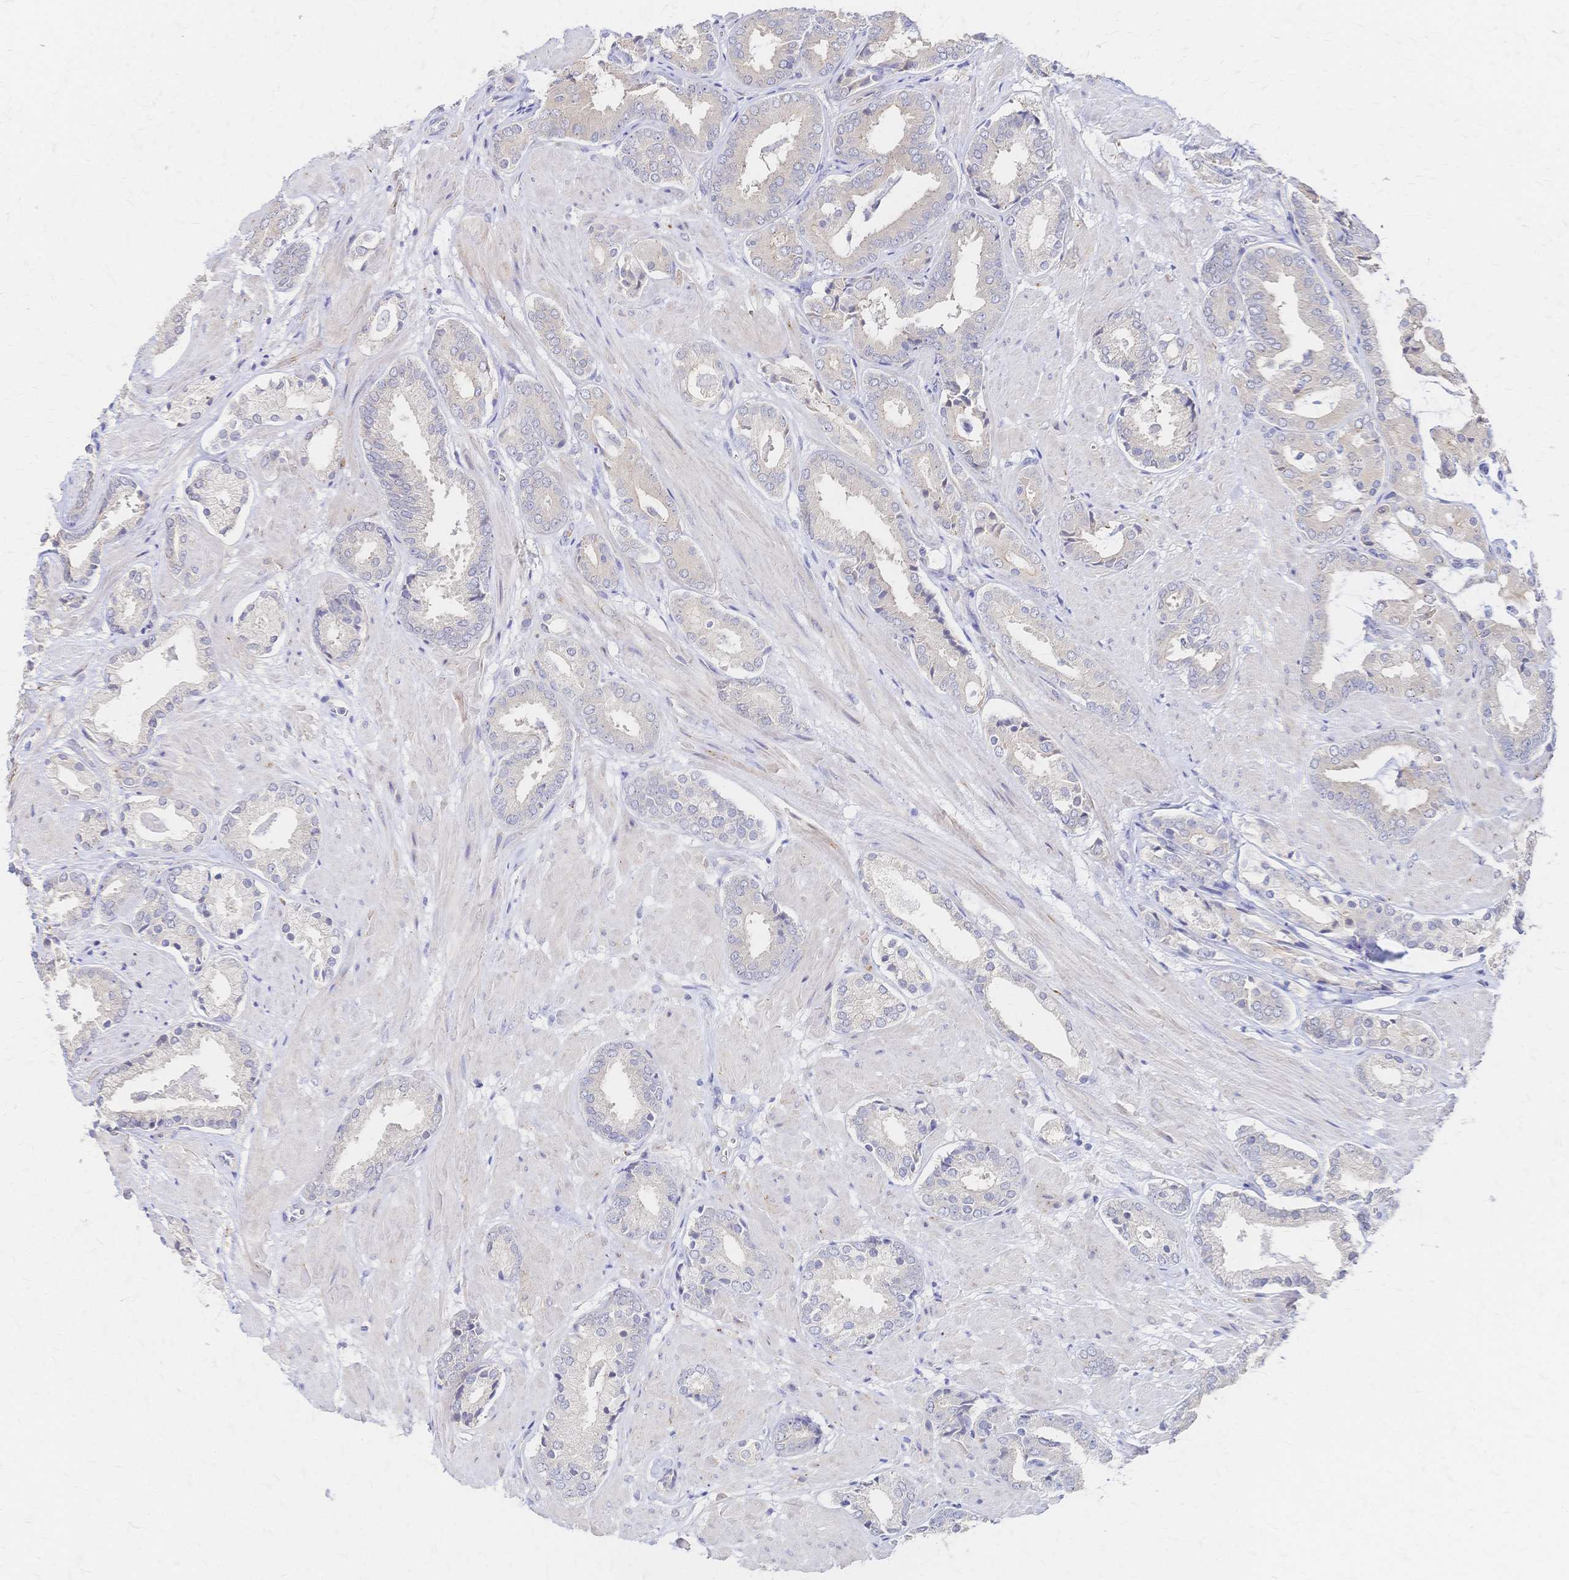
{"staining": {"intensity": "negative", "quantity": "none", "location": "none"}, "tissue": "prostate cancer", "cell_type": "Tumor cells", "image_type": "cancer", "snomed": [{"axis": "morphology", "description": "Adenocarcinoma, High grade"}, {"axis": "topography", "description": "Prostate"}], "caption": "Prostate cancer stained for a protein using immunohistochemistry exhibits no staining tumor cells.", "gene": "SLC5A1", "patient": {"sex": "male", "age": 56}}